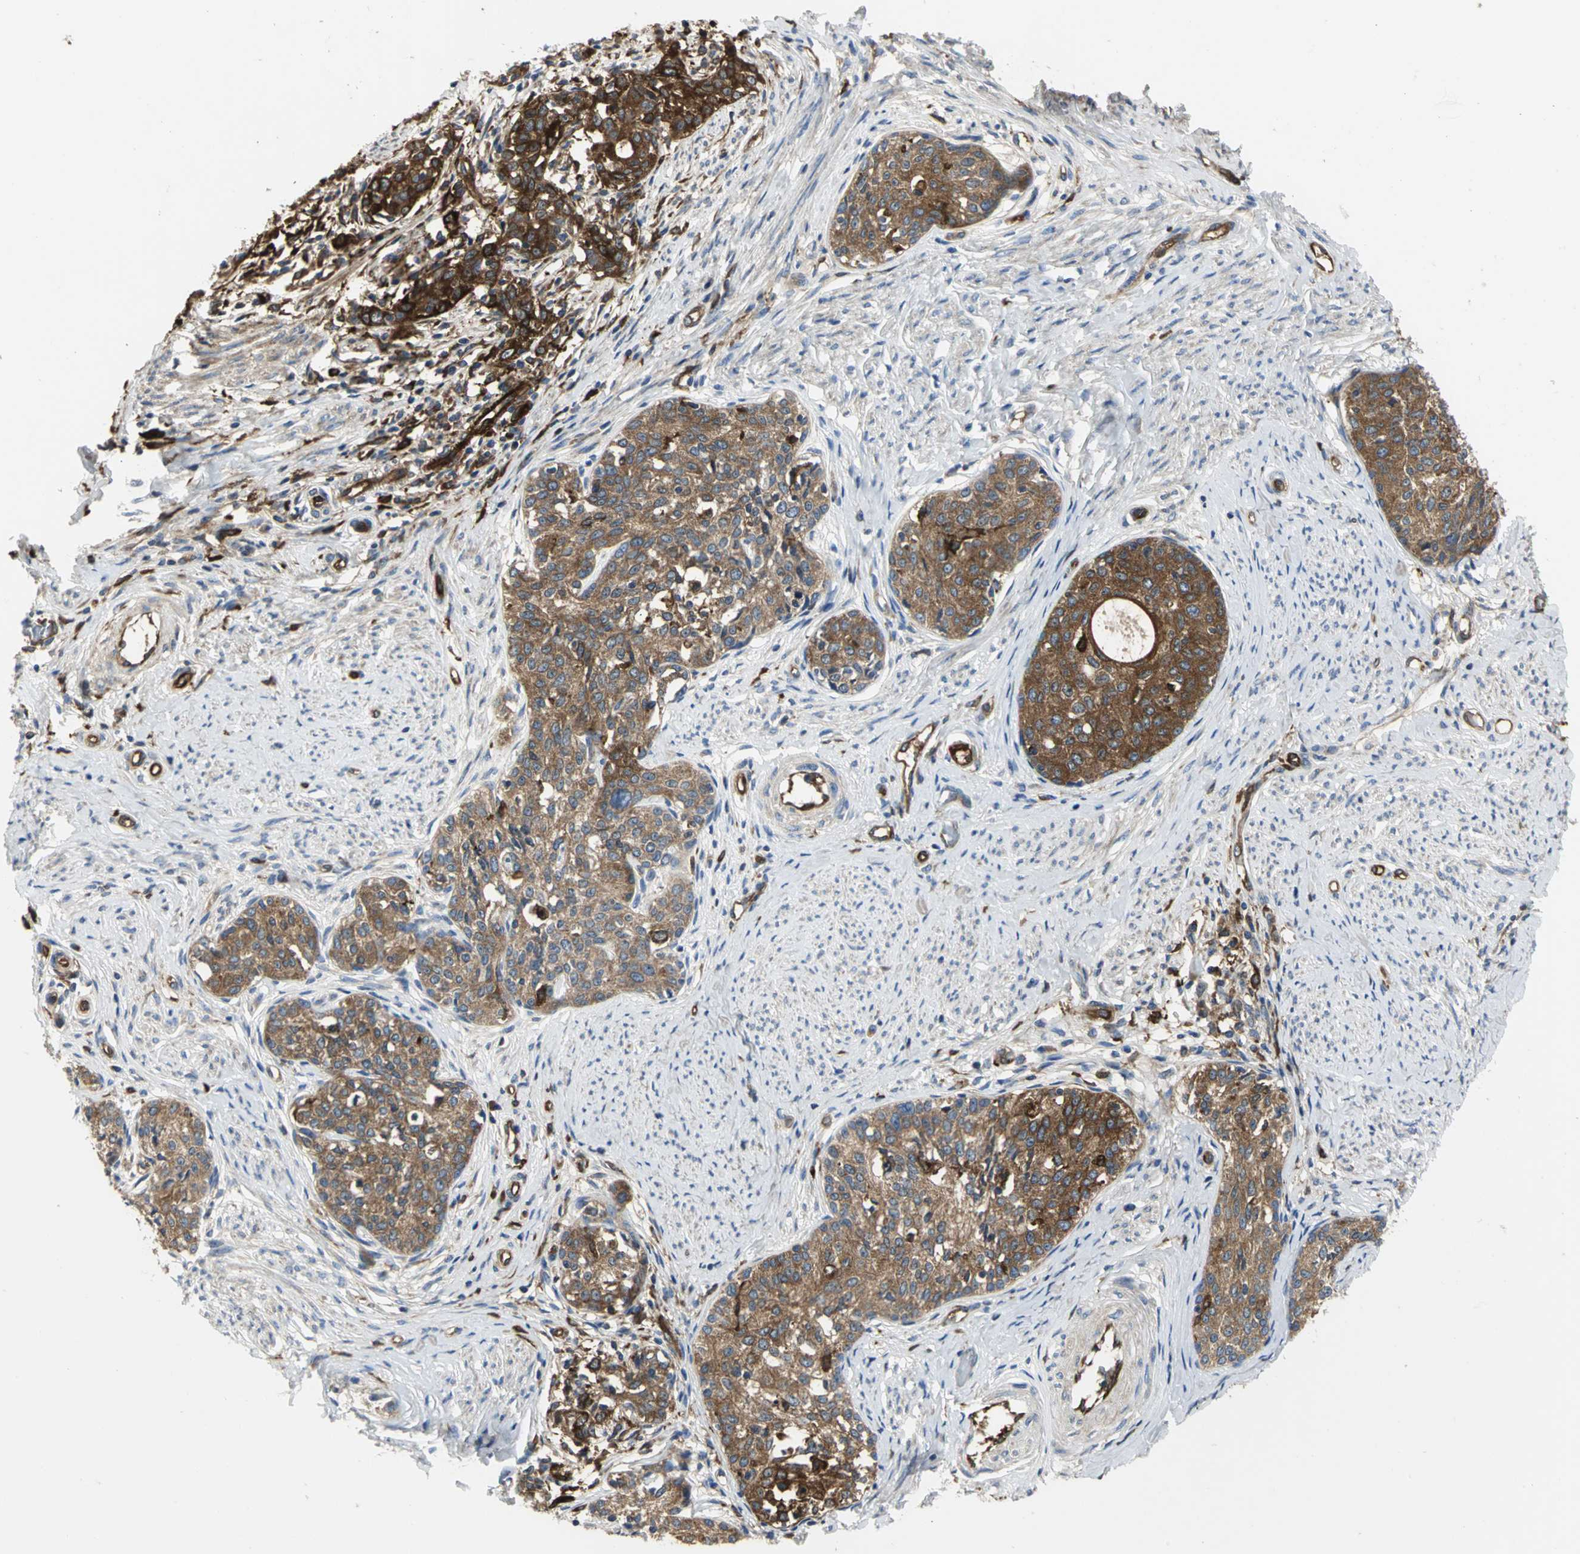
{"staining": {"intensity": "strong", "quantity": ">75%", "location": "cytoplasmic/membranous"}, "tissue": "cervical cancer", "cell_type": "Tumor cells", "image_type": "cancer", "snomed": [{"axis": "morphology", "description": "Squamous cell carcinoma, NOS"}, {"axis": "morphology", "description": "Adenocarcinoma, NOS"}, {"axis": "topography", "description": "Cervix"}], "caption": "A brown stain highlights strong cytoplasmic/membranous expression of a protein in human cervical cancer (adenocarcinoma) tumor cells.", "gene": "CHRNB1", "patient": {"sex": "female", "age": 52}}